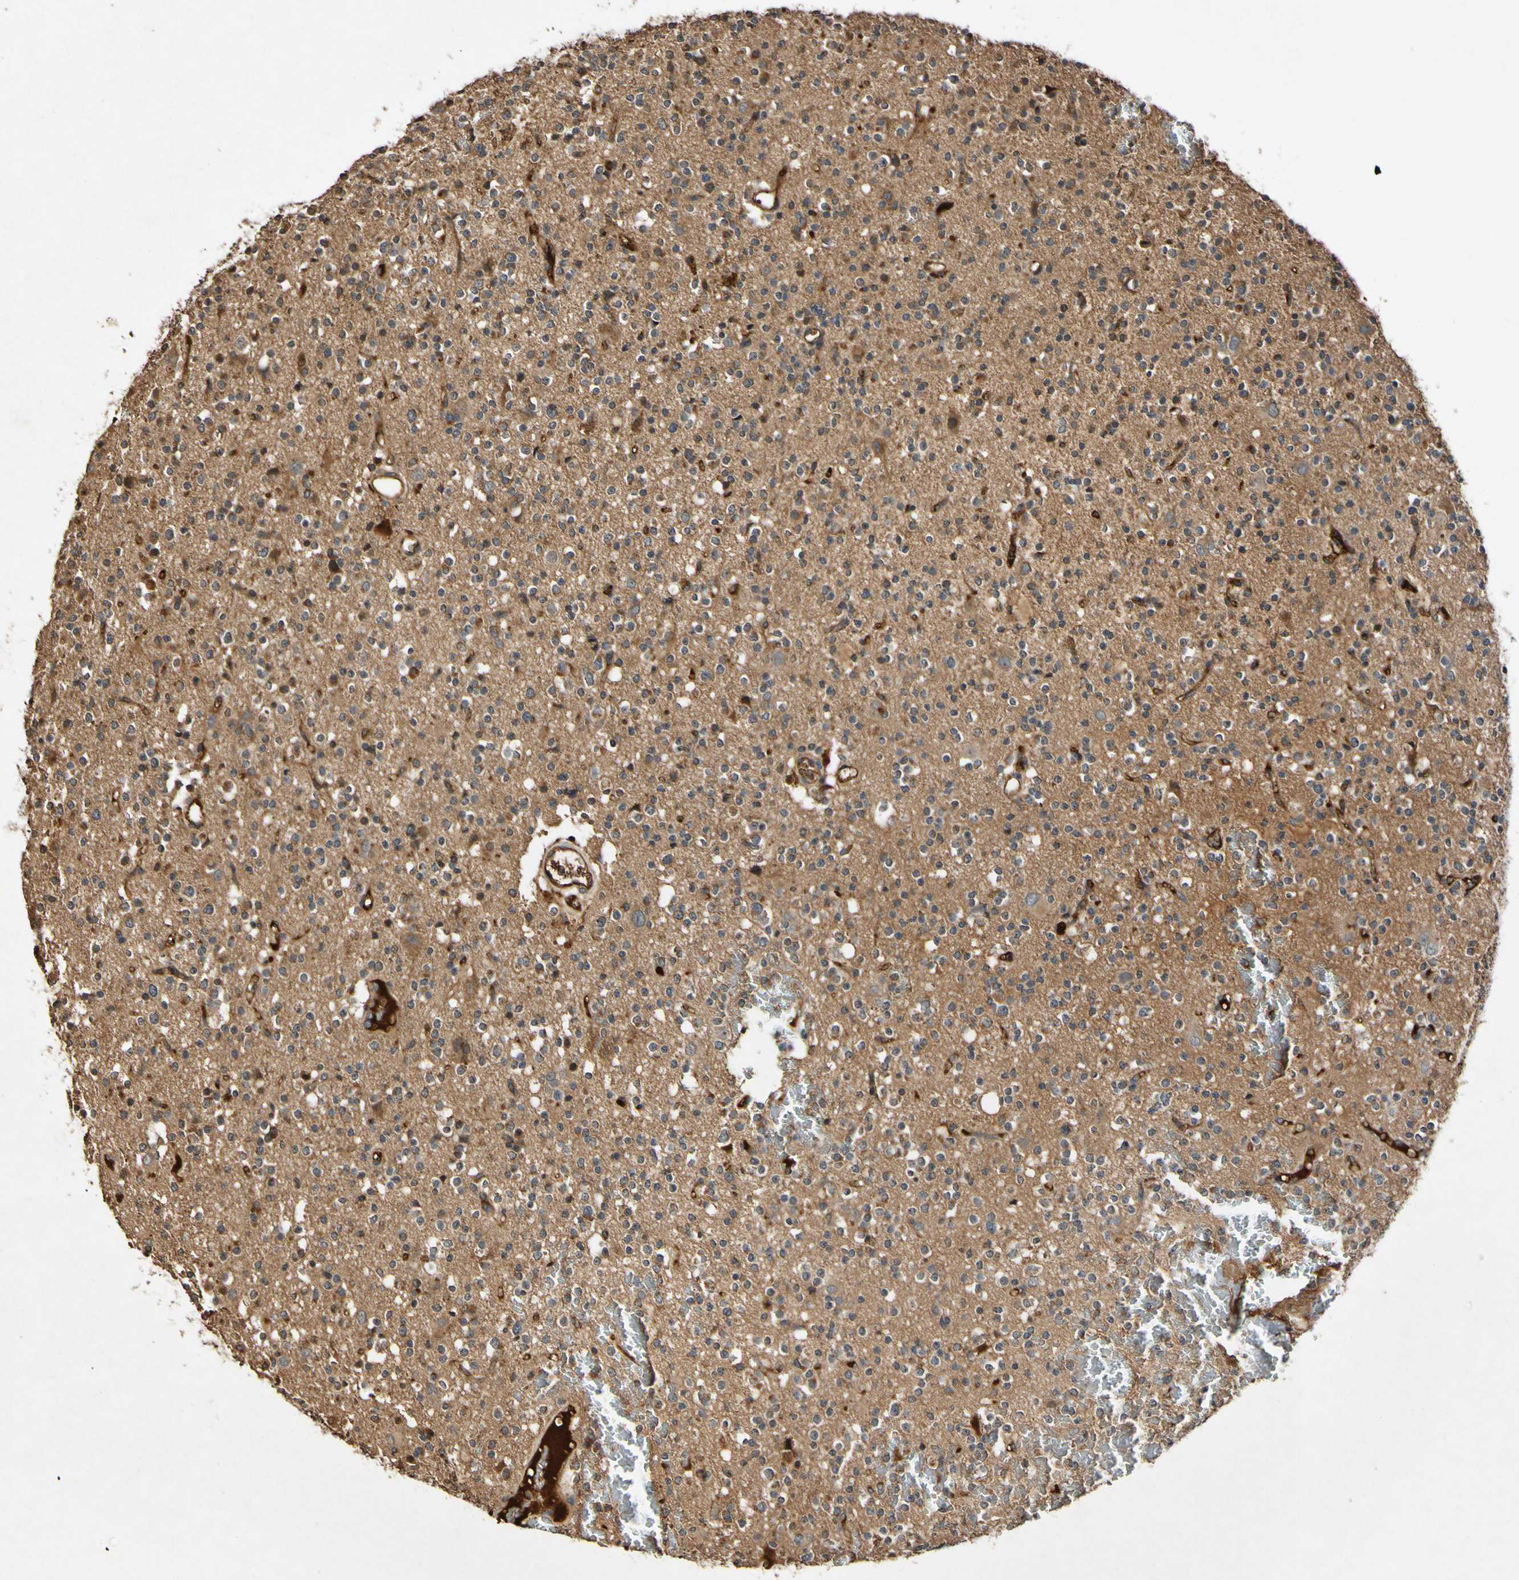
{"staining": {"intensity": "moderate", "quantity": "25%-75%", "location": "cytoplasmic/membranous"}, "tissue": "glioma", "cell_type": "Tumor cells", "image_type": "cancer", "snomed": [{"axis": "morphology", "description": "Glioma, malignant, High grade"}, {"axis": "topography", "description": "Brain"}], "caption": "Protein staining by IHC demonstrates moderate cytoplasmic/membranous staining in about 25%-75% of tumor cells in malignant glioma (high-grade). (DAB IHC with brightfield microscopy, high magnification).", "gene": "PLAT", "patient": {"sex": "male", "age": 47}}